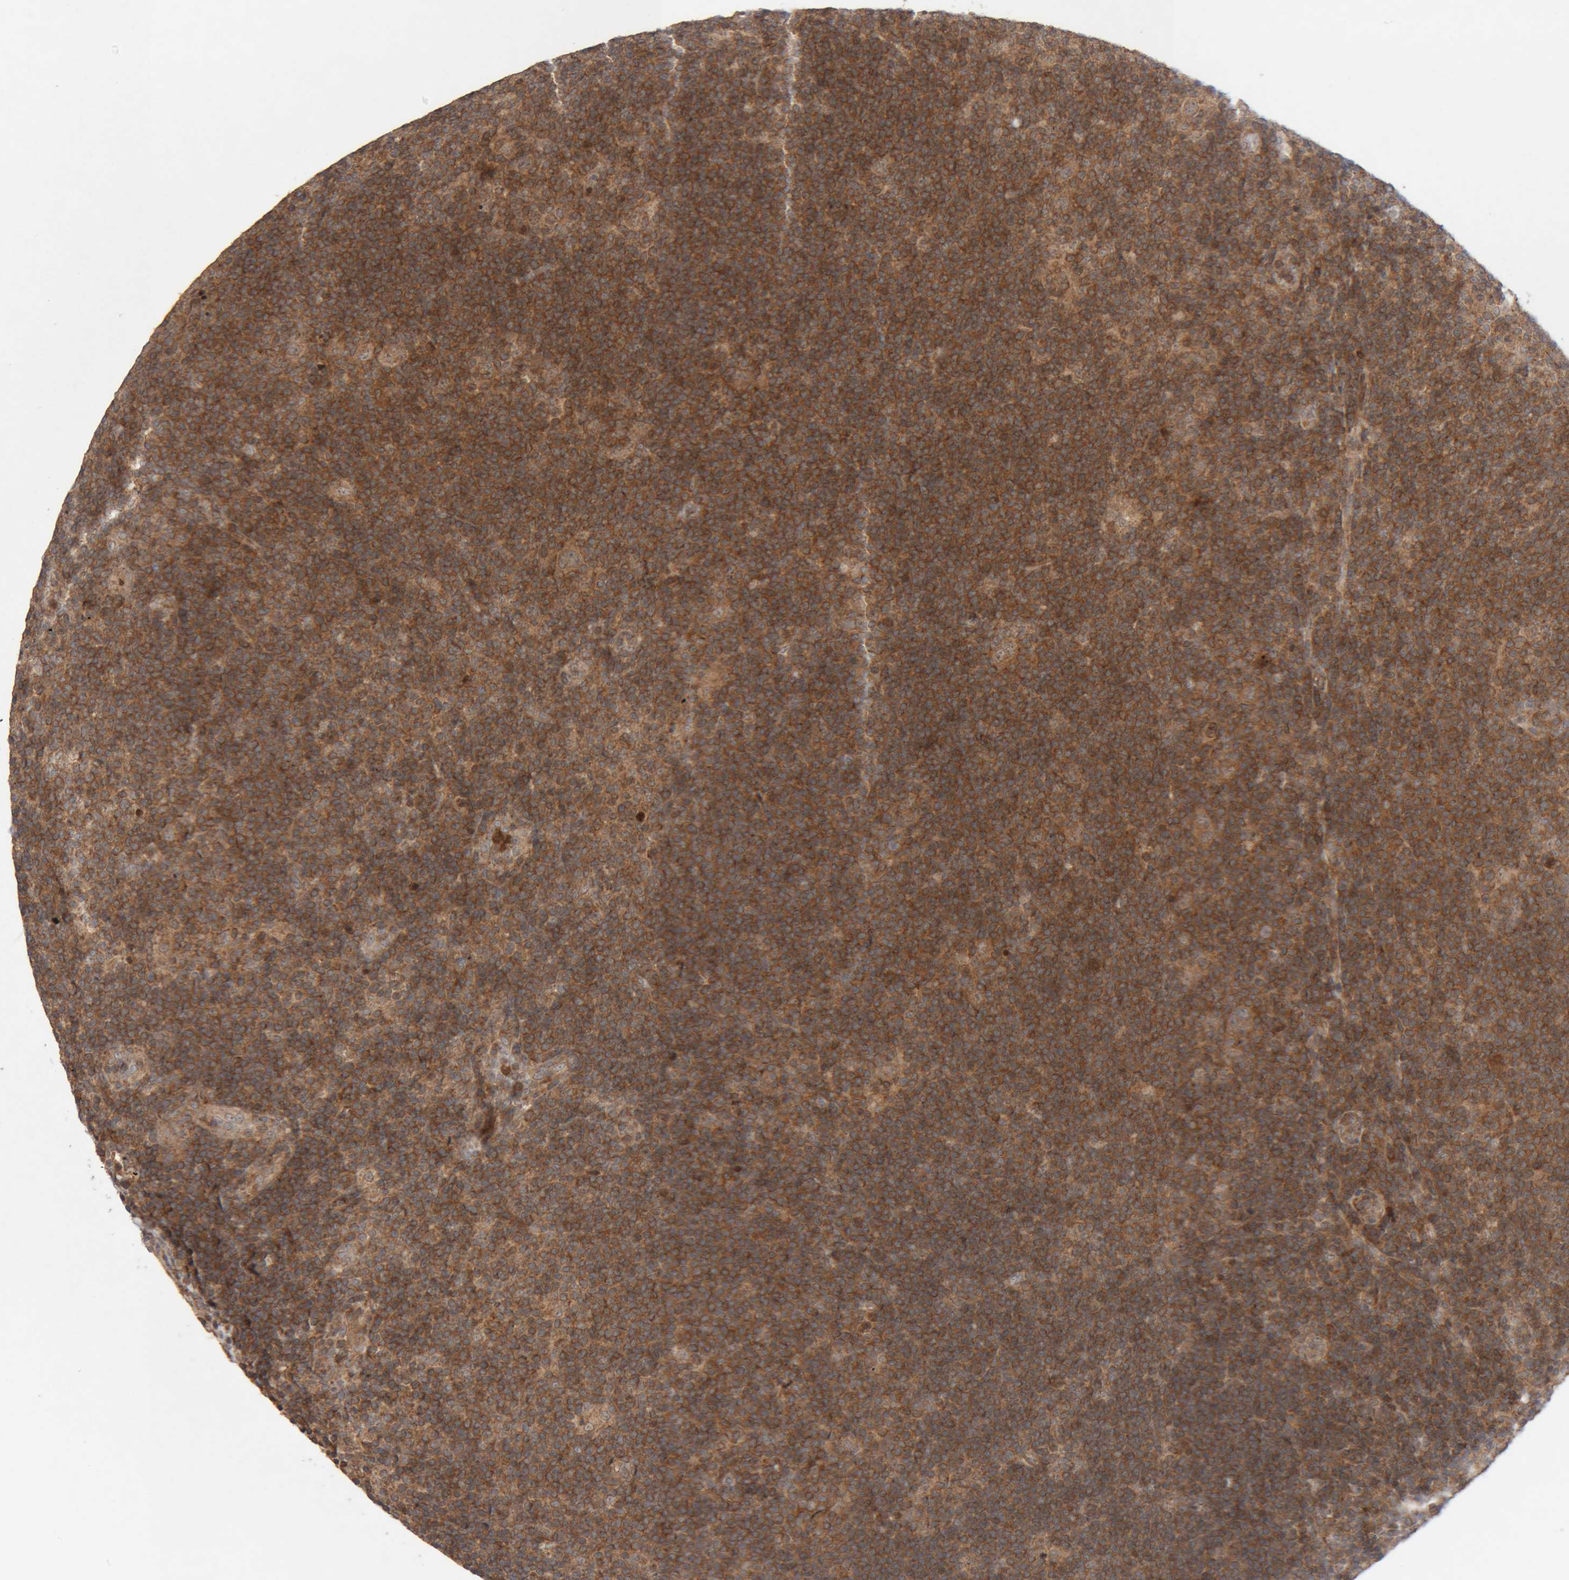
{"staining": {"intensity": "weak", "quantity": ">75%", "location": "cytoplasmic/membranous"}, "tissue": "lymphoma", "cell_type": "Tumor cells", "image_type": "cancer", "snomed": [{"axis": "morphology", "description": "Hodgkin's disease, NOS"}, {"axis": "topography", "description": "Lymph node"}], "caption": "Human Hodgkin's disease stained with a protein marker reveals weak staining in tumor cells.", "gene": "KIF21B", "patient": {"sex": "female", "age": 57}}